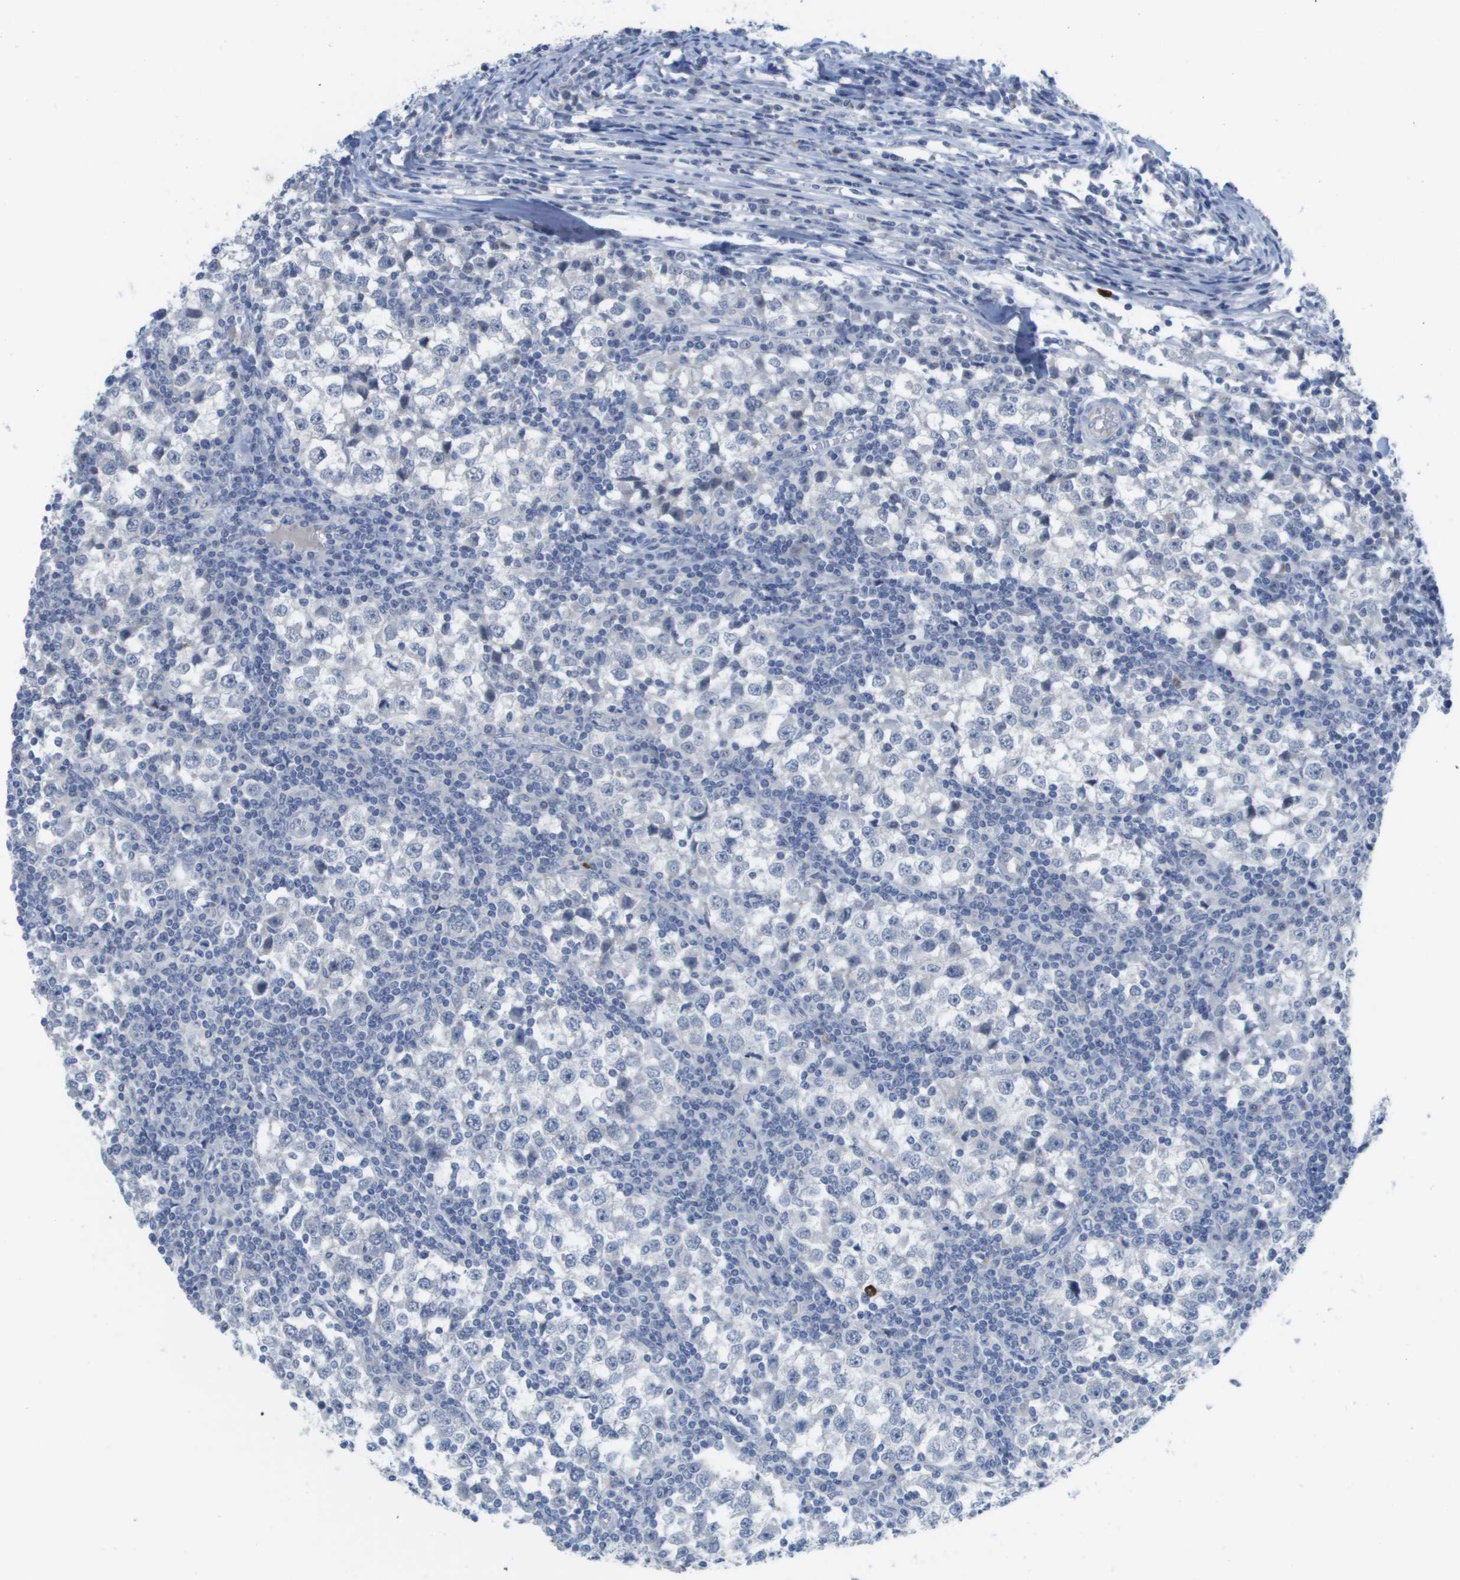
{"staining": {"intensity": "negative", "quantity": "none", "location": "none"}, "tissue": "testis cancer", "cell_type": "Tumor cells", "image_type": "cancer", "snomed": [{"axis": "morphology", "description": "Seminoma, NOS"}, {"axis": "topography", "description": "Testis"}], "caption": "Tumor cells show no significant expression in testis cancer (seminoma). Brightfield microscopy of immunohistochemistry (IHC) stained with DAB (brown) and hematoxylin (blue), captured at high magnification.", "gene": "PDE4A", "patient": {"sex": "male", "age": 65}}